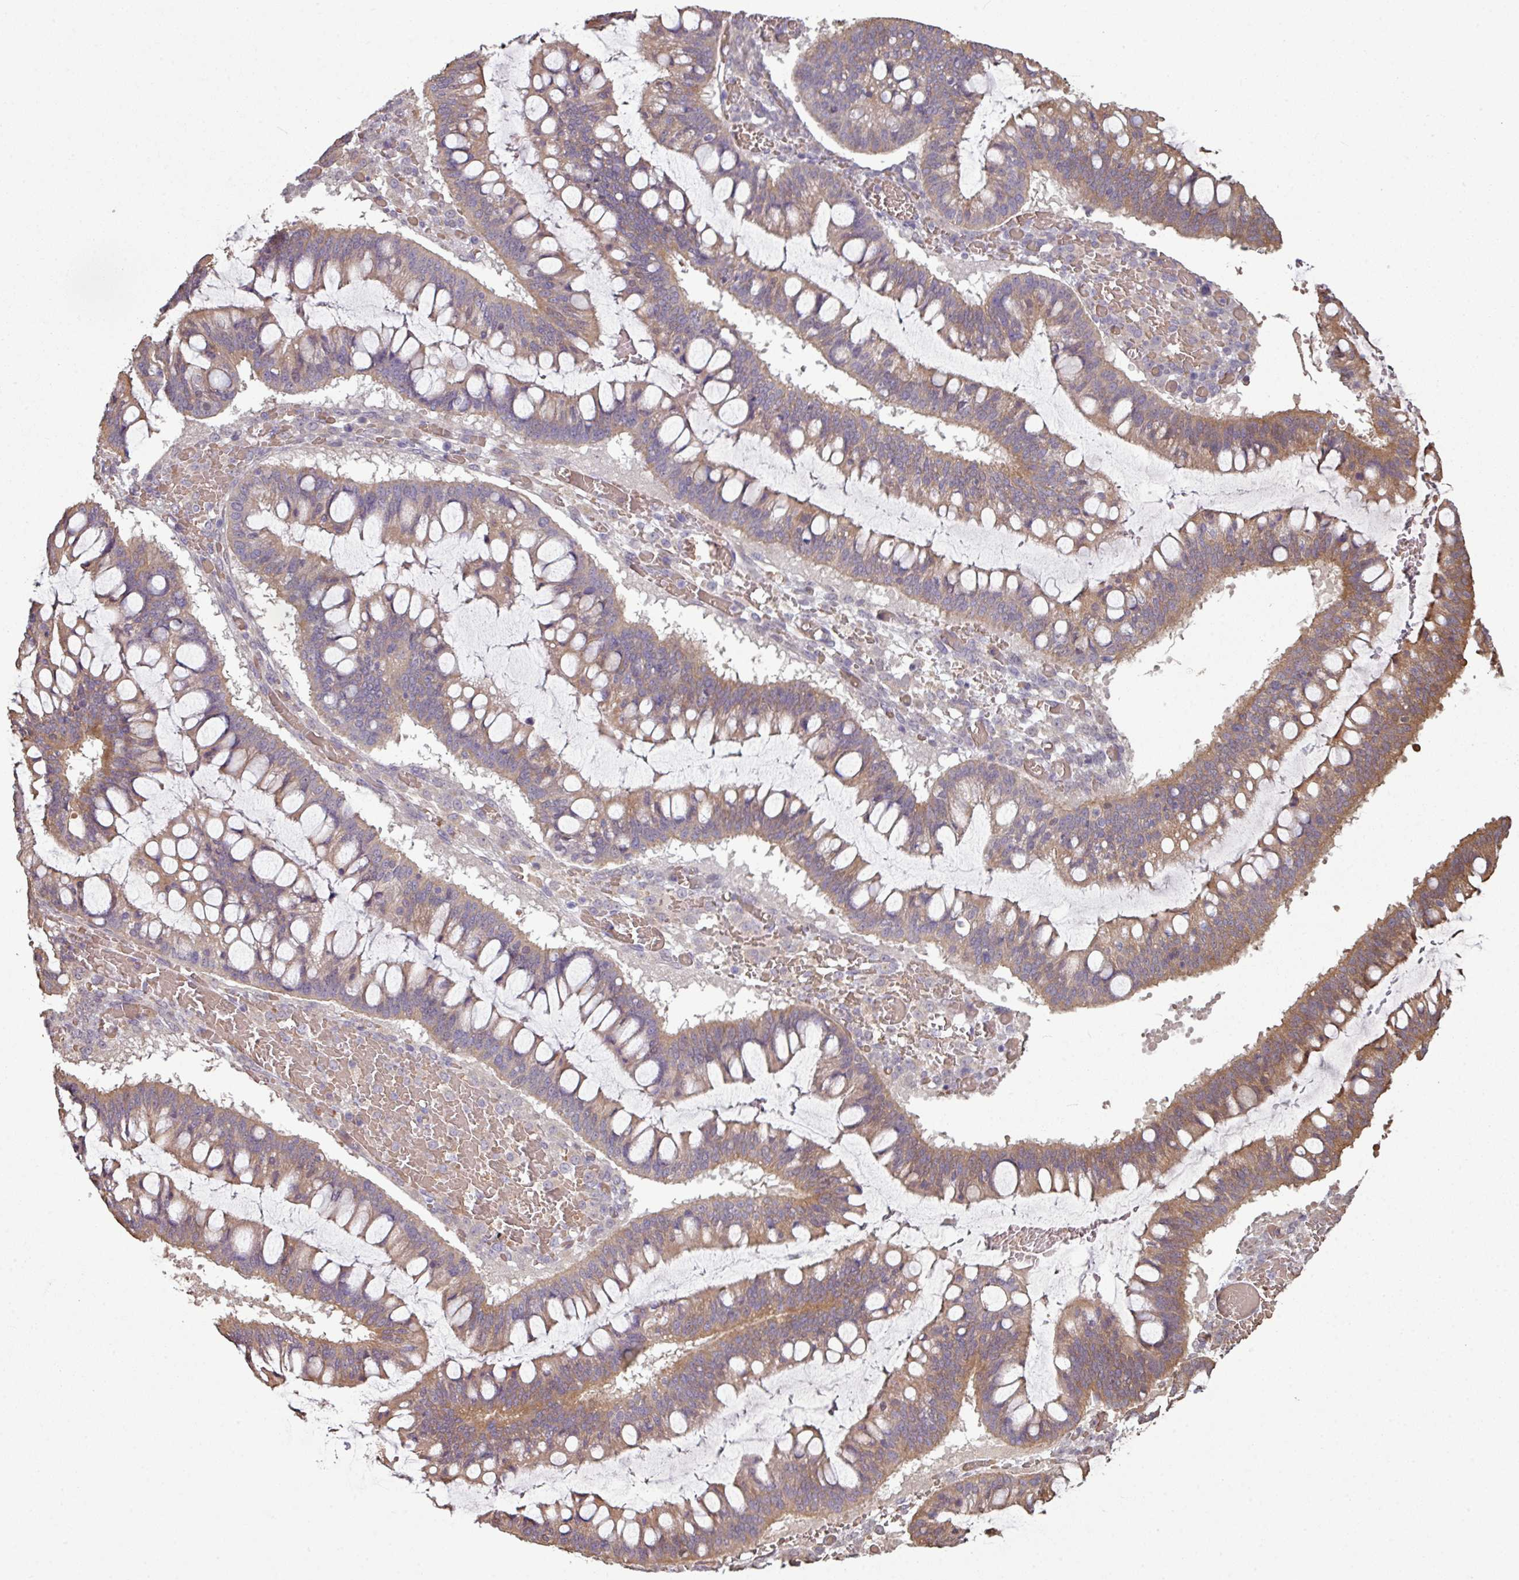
{"staining": {"intensity": "moderate", "quantity": ">75%", "location": "cytoplasmic/membranous"}, "tissue": "ovarian cancer", "cell_type": "Tumor cells", "image_type": "cancer", "snomed": [{"axis": "morphology", "description": "Cystadenocarcinoma, mucinous, NOS"}, {"axis": "topography", "description": "Ovary"}], "caption": "Moderate cytoplasmic/membranous protein positivity is identified in approximately >75% of tumor cells in mucinous cystadenocarcinoma (ovarian).", "gene": "NHSL2", "patient": {"sex": "female", "age": 73}}